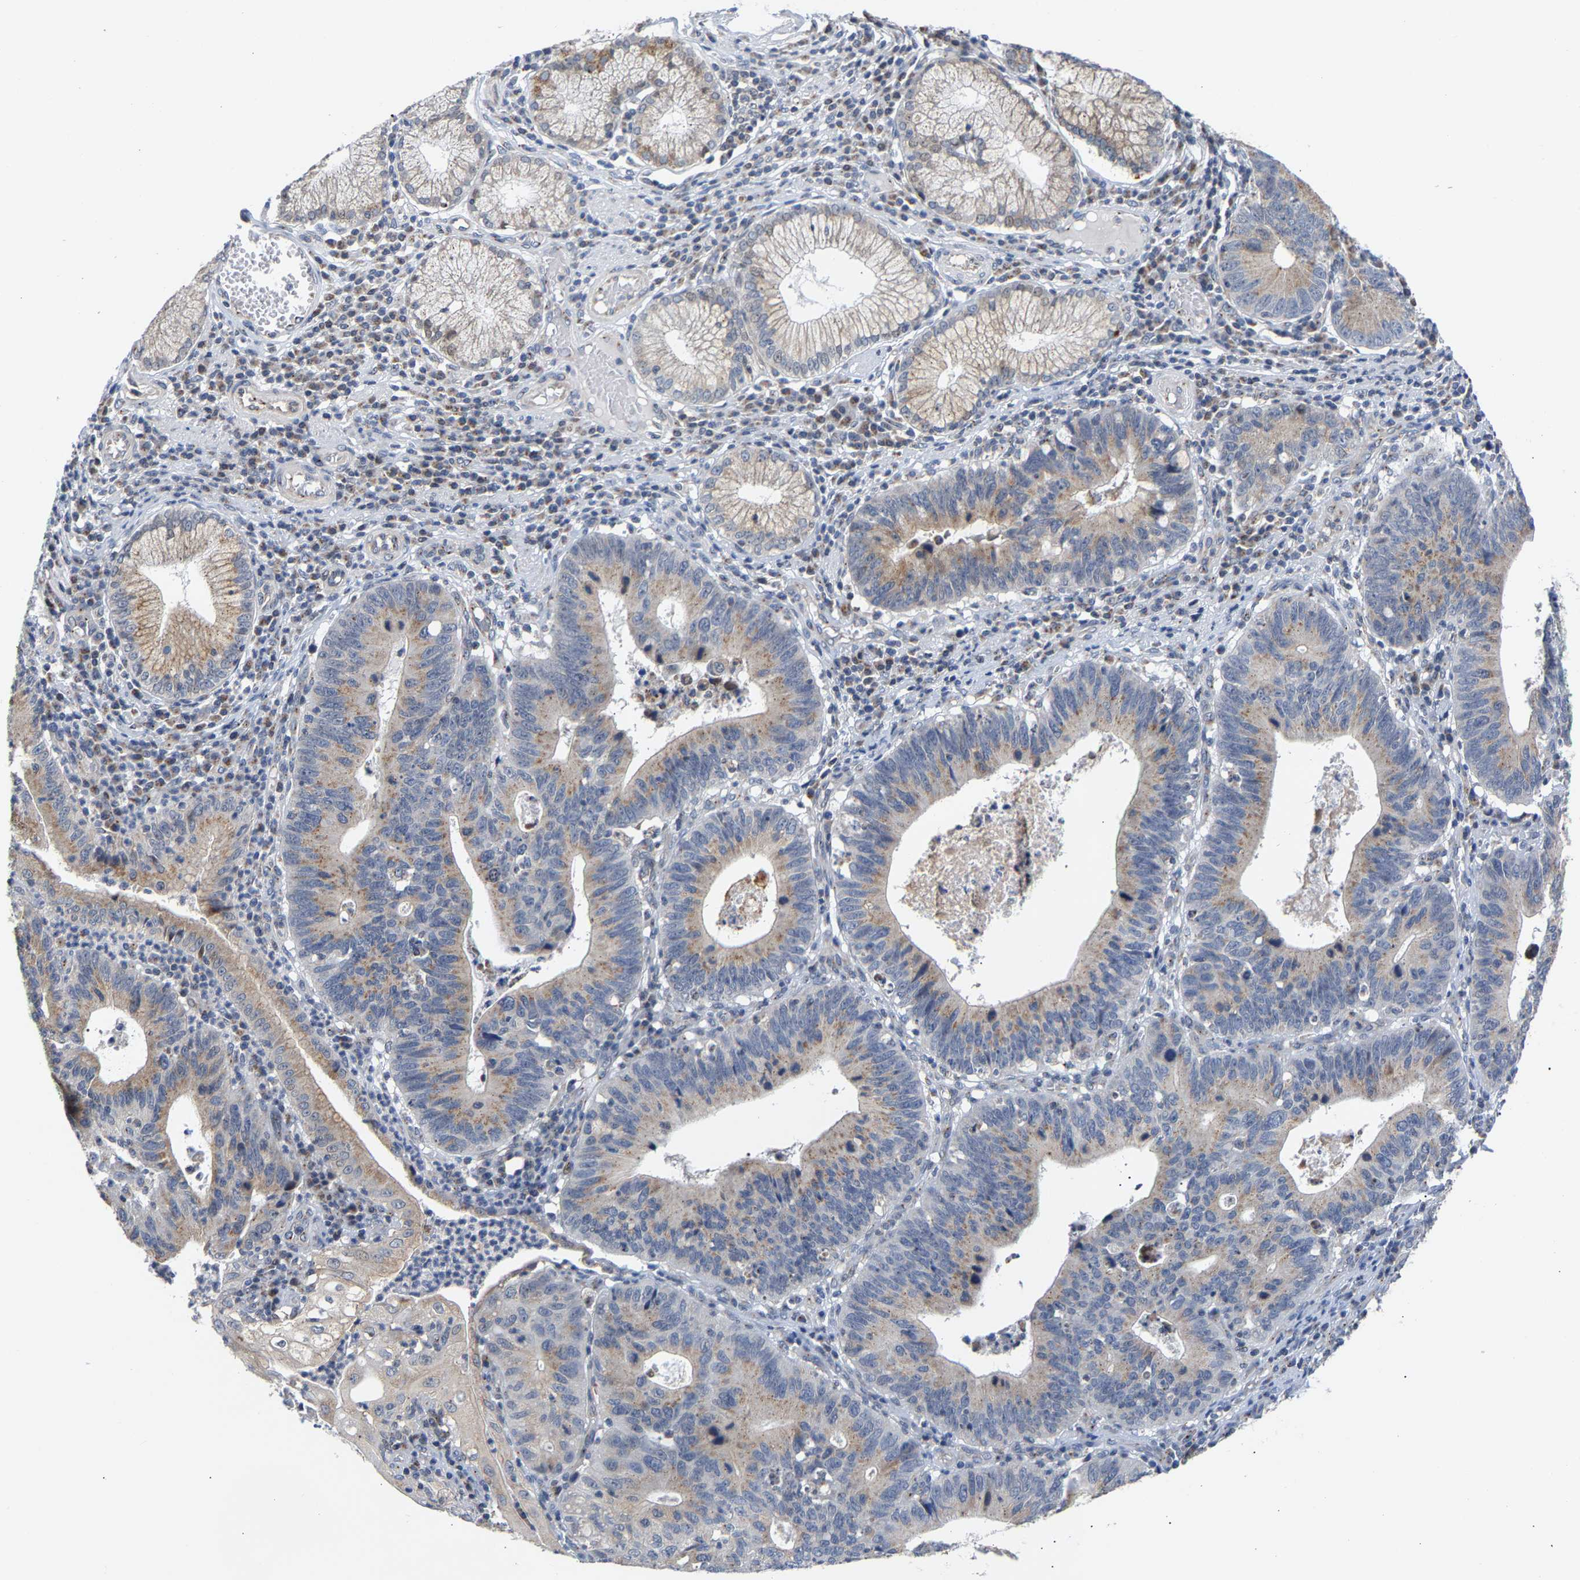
{"staining": {"intensity": "weak", "quantity": ">75%", "location": "cytoplasmic/membranous"}, "tissue": "stomach cancer", "cell_type": "Tumor cells", "image_type": "cancer", "snomed": [{"axis": "morphology", "description": "Adenocarcinoma, NOS"}, {"axis": "topography", "description": "Stomach"}], "caption": "This histopathology image exhibits adenocarcinoma (stomach) stained with immunohistochemistry (IHC) to label a protein in brown. The cytoplasmic/membranous of tumor cells show weak positivity for the protein. Nuclei are counter-stained blue.", "gene": "PCNT", "patient": {"sex": "male", "age": 59}}